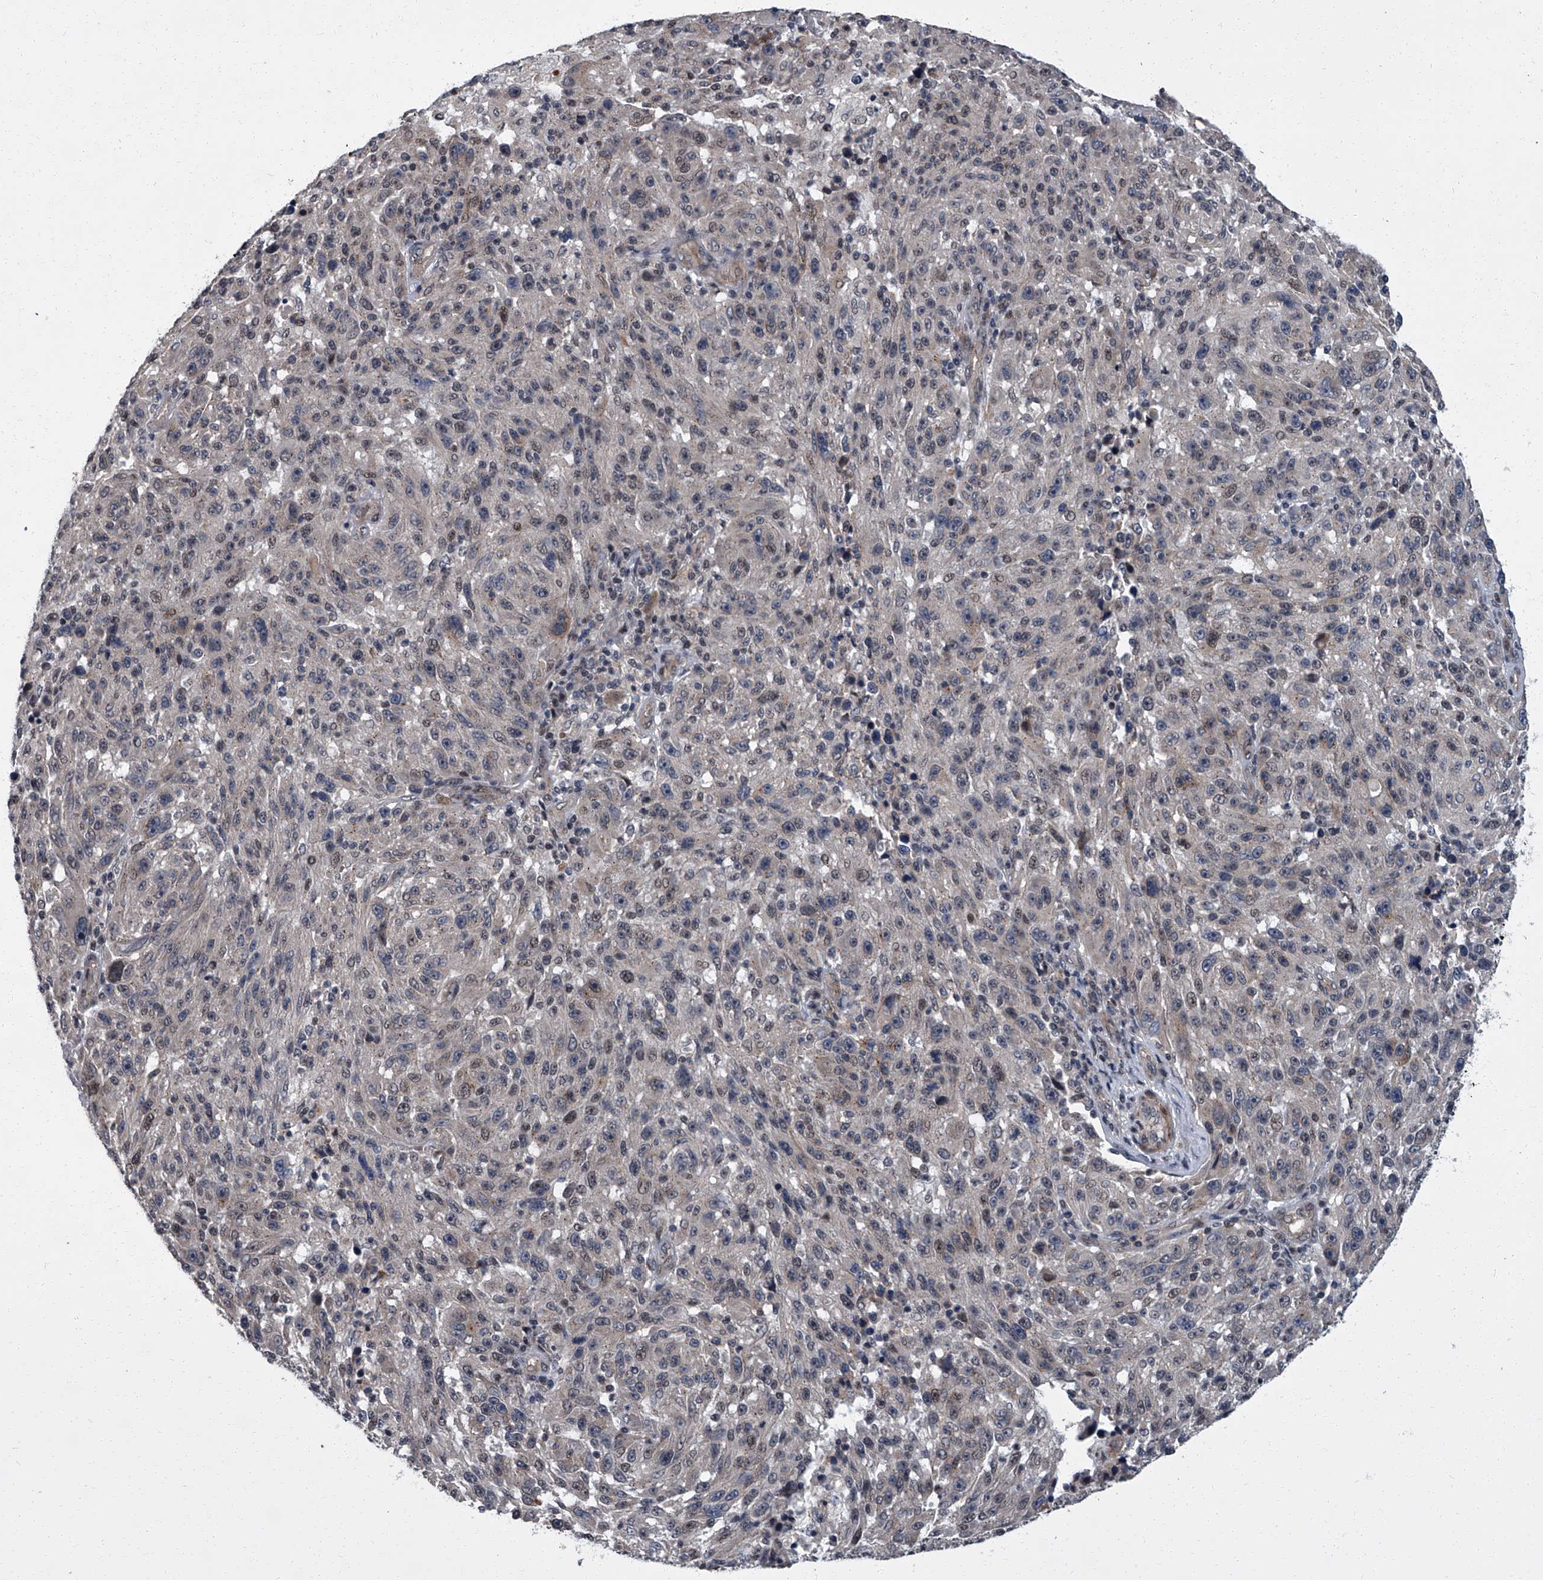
{"staining": {"intensity": "negative", "quantity": "none", "location": "none"}, "tissue": "melanoma", "cell_type": "Tumor cells", "image_type": "cancer", "snomed": [{"axis": "morphology", "description": "Malignant melanoma, NOS"}, {"axis": "topography", "description": "Skin"}], "caption": "A histopathology image of malignant melanoma stained for a protein shows no brown staining in tumor cells.", "gene": "ZNF274", "patient": {"sex": "male", "age": 53}}